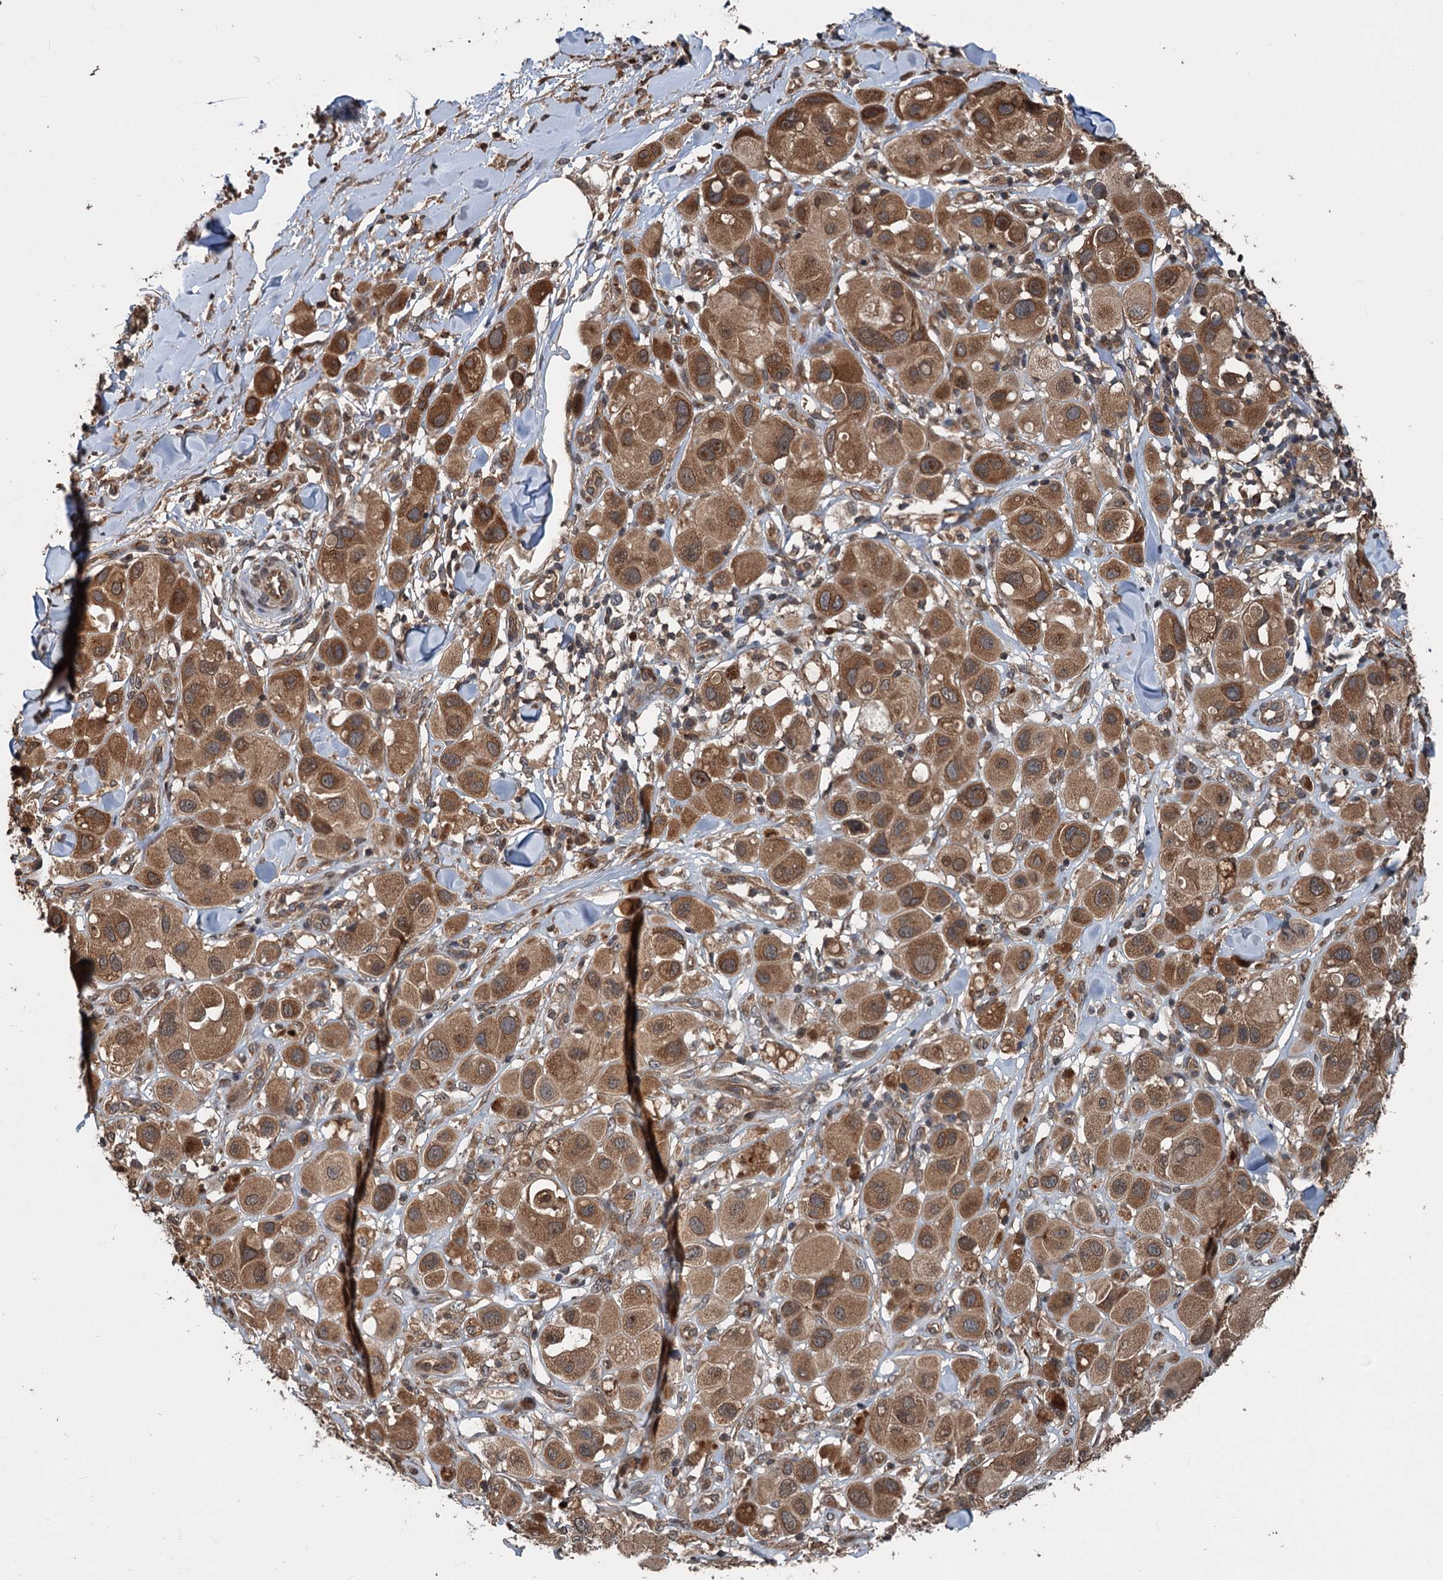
{"staining": {"intensity": "moderate", "quantity": ">75%", "location": "cytoplasmic/membranous"}, "tissue": "melanoma", "cell_type": "Tumor cells", "image_type": "cancer", "snomed": [{"axis": "morphology", "description": "Malignant melanoma, Metastatic site"}, {"axis": "topography", "description": "Skin"}], "caption": "There is medium levels of moderate cytoplasmic/membranous positivity in tumor cells of melanoma, as demonstrated by immunohistochemical staining (brown color).", "gene": "N4BP2L2", "patient": {"sex": "male", "age": 41}}